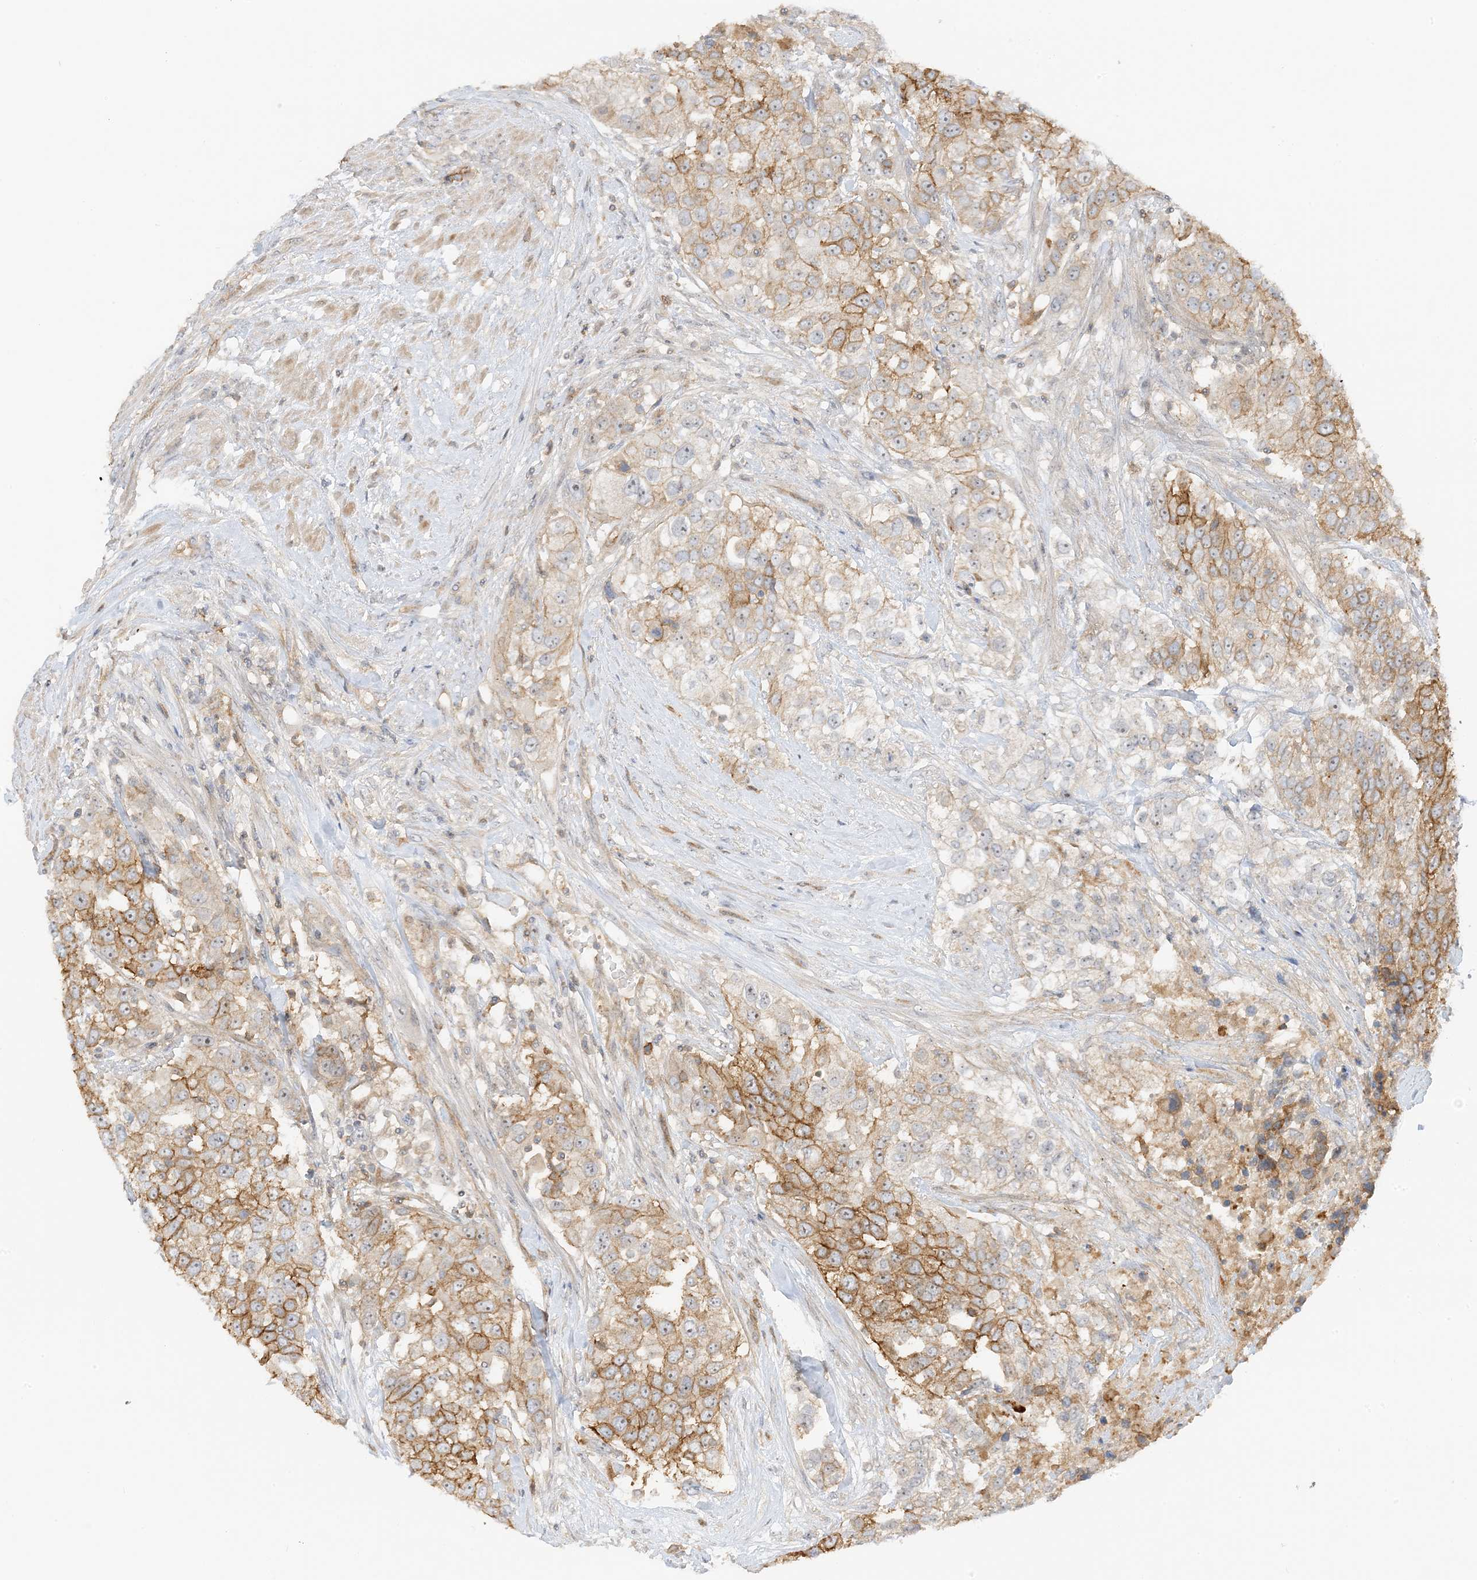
{"staining": {"intensity": "strong", "quantity": "25%-75%", "location": "cytoplasmic/membranous"}, "tissue": "urothelial cancer", "cell_type": "Tumor cells", "image_type": "cancer", "snomed": [{"axis": "morphology", "description": "Urothelial carcinoma, High grade"}, {"axis": "topography", "description": "Urinary bladder"}], "caption": "Immunohistochemical staining of urothelial carcinoma (high-grade) reveals strong cytoplasmic/membranous protein expression in about 25%-75% of tumor cells.", "gene": "ETAA1", "patient": {"sex": "female", "age": 80}}